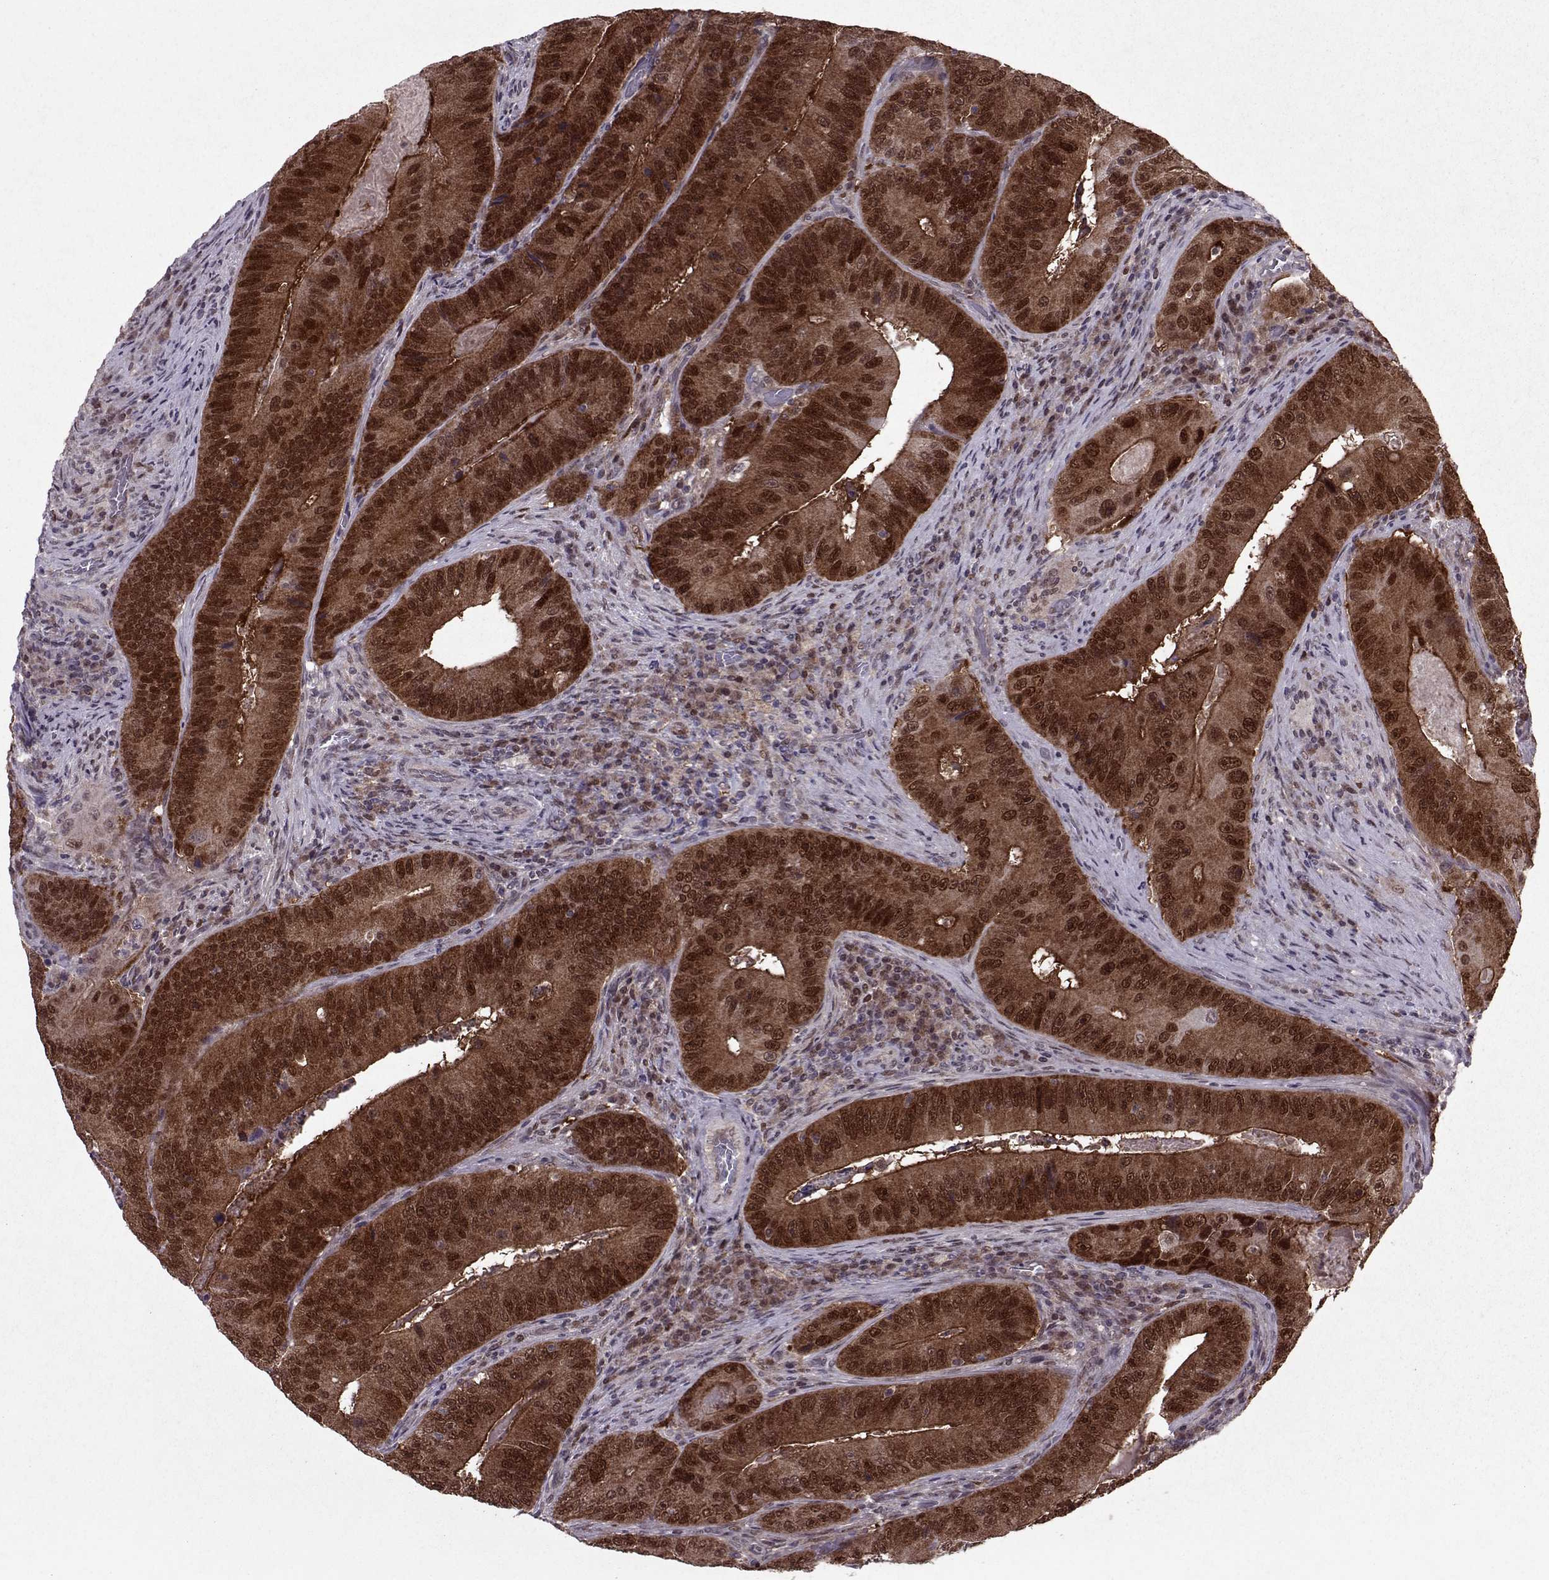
{"staining": {"intensity": "strong", "quantity": ">75%", "location": "cytoplasmic/membranous,nuclear"}, "tissue": "colorectal cancer", "cell_type": "Tumor cells", "image_type": "cancer", "snomed": [{"axis": "morphology", "description": "Adenocarcinoma, NOS"}, {"axis": "topography", "description": "Colon"}], "caption": "An image showing strong cytoplasmic/membranous and nuclear positivity in approximately >75% of tumor cells in adenocarcinoma (colorectal), as visualized by brown immunohistochemical staining.", "gene": "CDK4", "patient": {"sex": "female", "age": 86}}